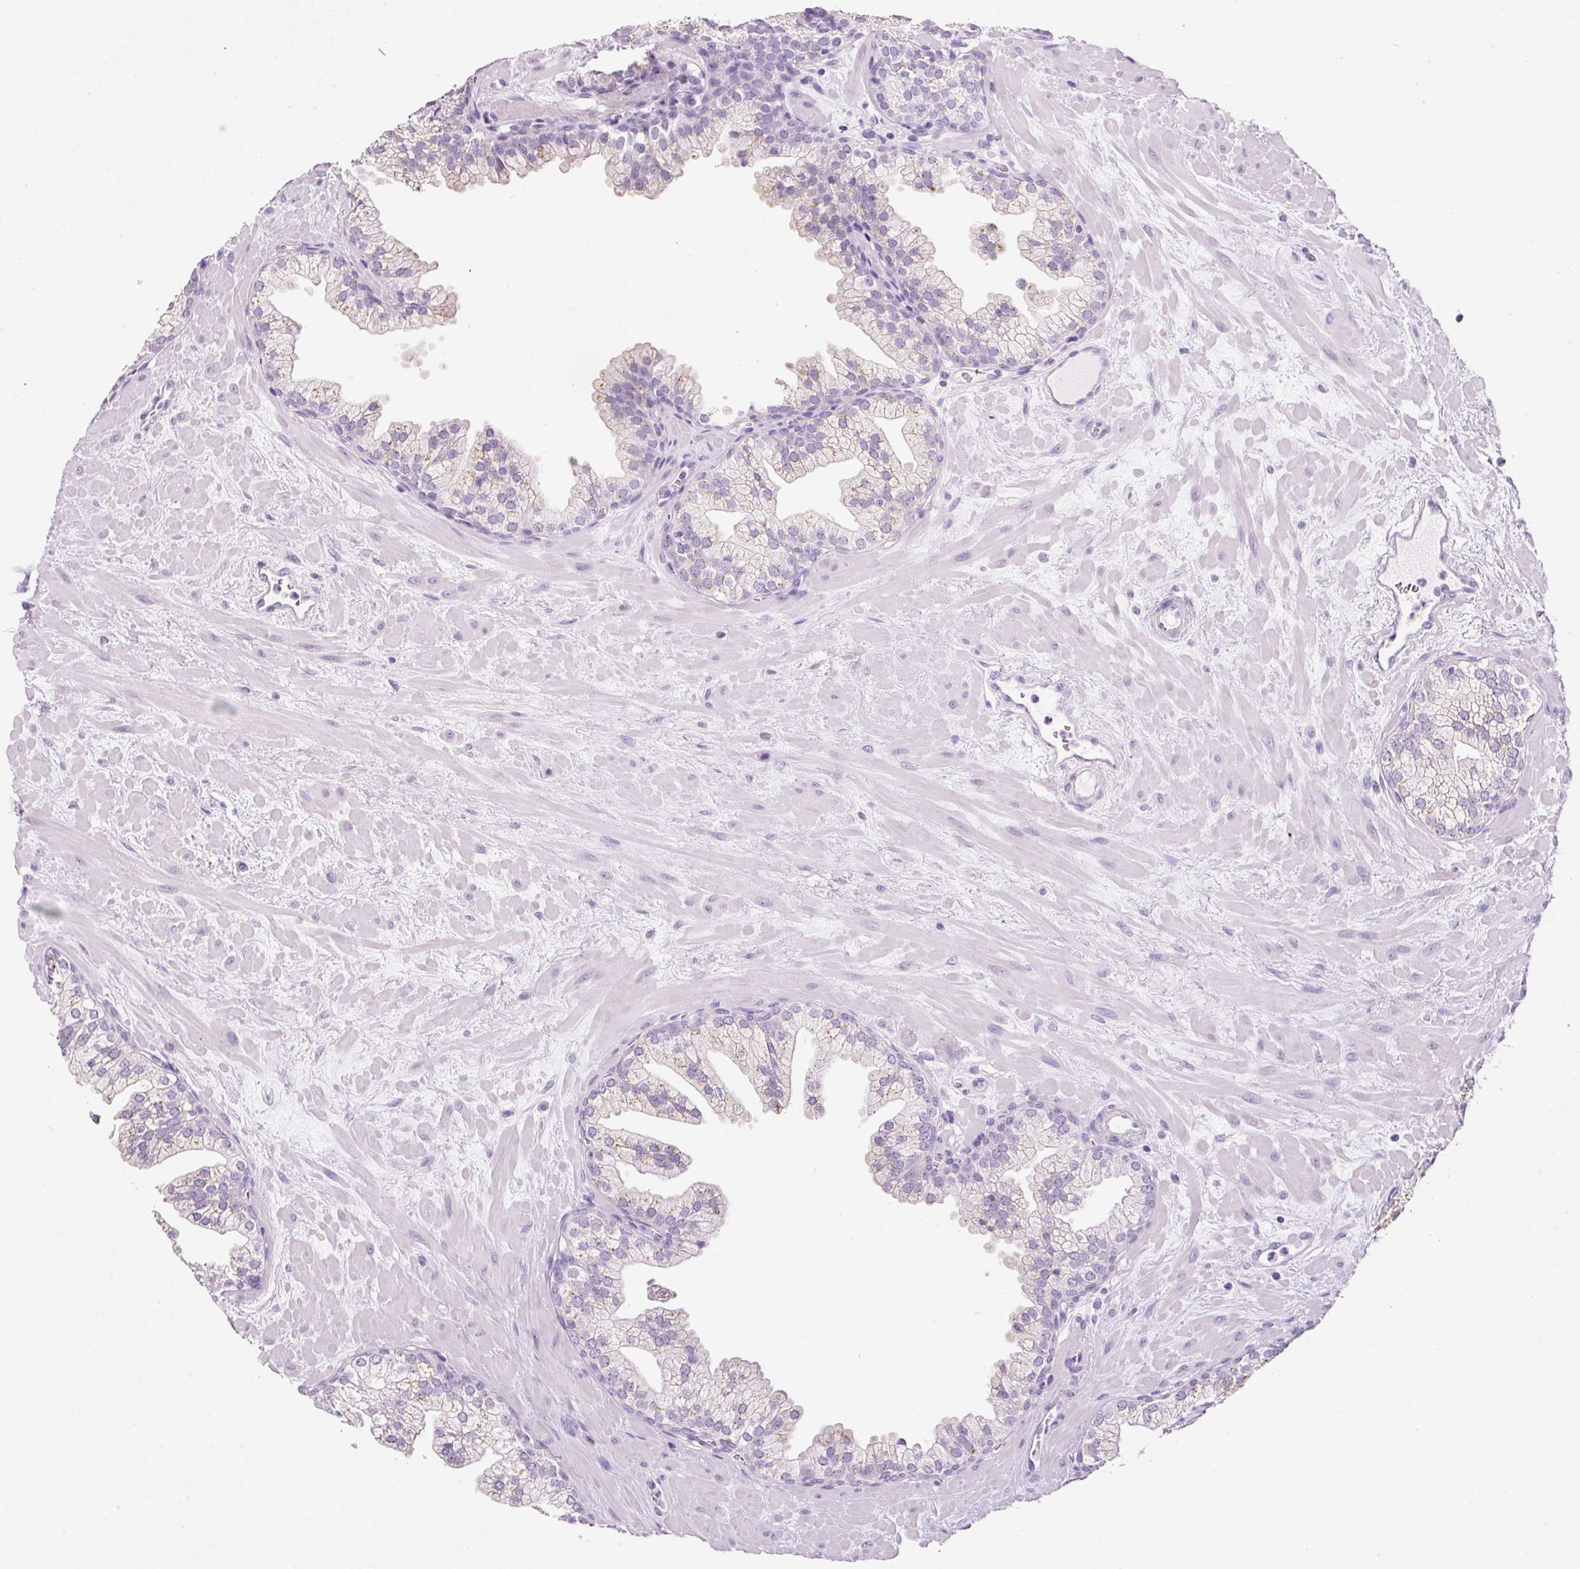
{"staining": {"intensity": "weak", "quantity": "25%-75%", "location": "cytoplasmic/membranous"}, "tissue": "prostate", "cell_type": "Glandular cells", "image_type": "normal", "snomed": [{"axis": "morphology", "description": "Normal tissue, NOS"}, {"axis": "topography", "description": "Prostate"}, {"axis": "topography", "description": "Peripheral nerve tissue"}], "caption": "Weak cytoplasmic/membranous protein staining is identified in about 25%-75% of glandular cells in prostate. The staining is performed using DAB (3,3'-diaminobenzidine) brown chromogen to label protein expression. The nuclei are counter-stained blue using hematoxylin.", "gene": "BSND", "patient": {"sex": "male", "age": 61}}